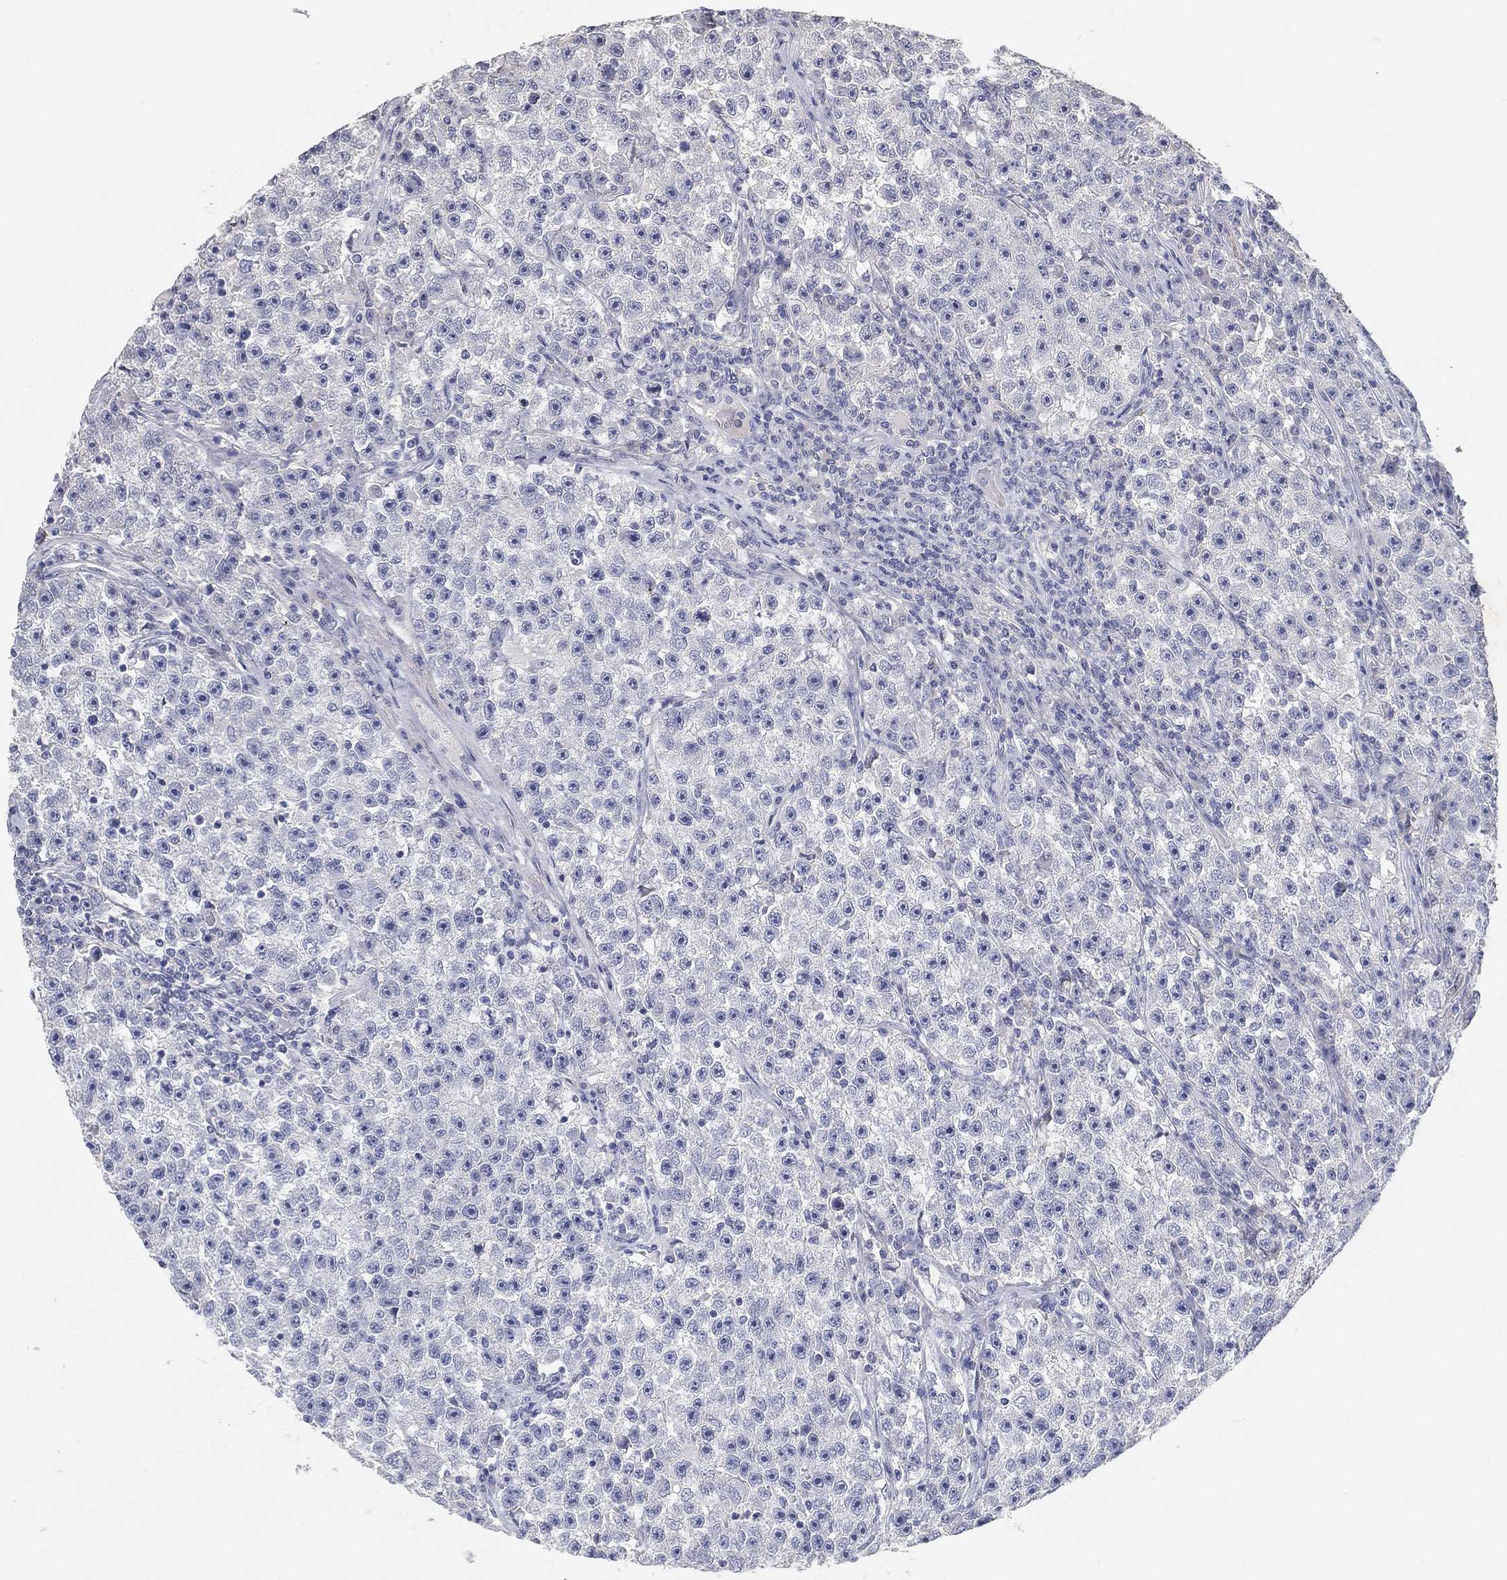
{"staining": {"intensity": "negative", "quantity": "none", "location": "none"}, "tissue": "testis cancer", "cell_type": "Tumor cells", "image_type": "cancer", "snomed": [{"axis": "morphology", "description": "Seminoma, NOS"}, {"axis": "topography", "description": "Testis"}], "caption": "The micrograph exhibits no staining of tumor cells in testis seminoma.", "gene": "GPR61", "patient": {"sex": "male", "age": 22}}